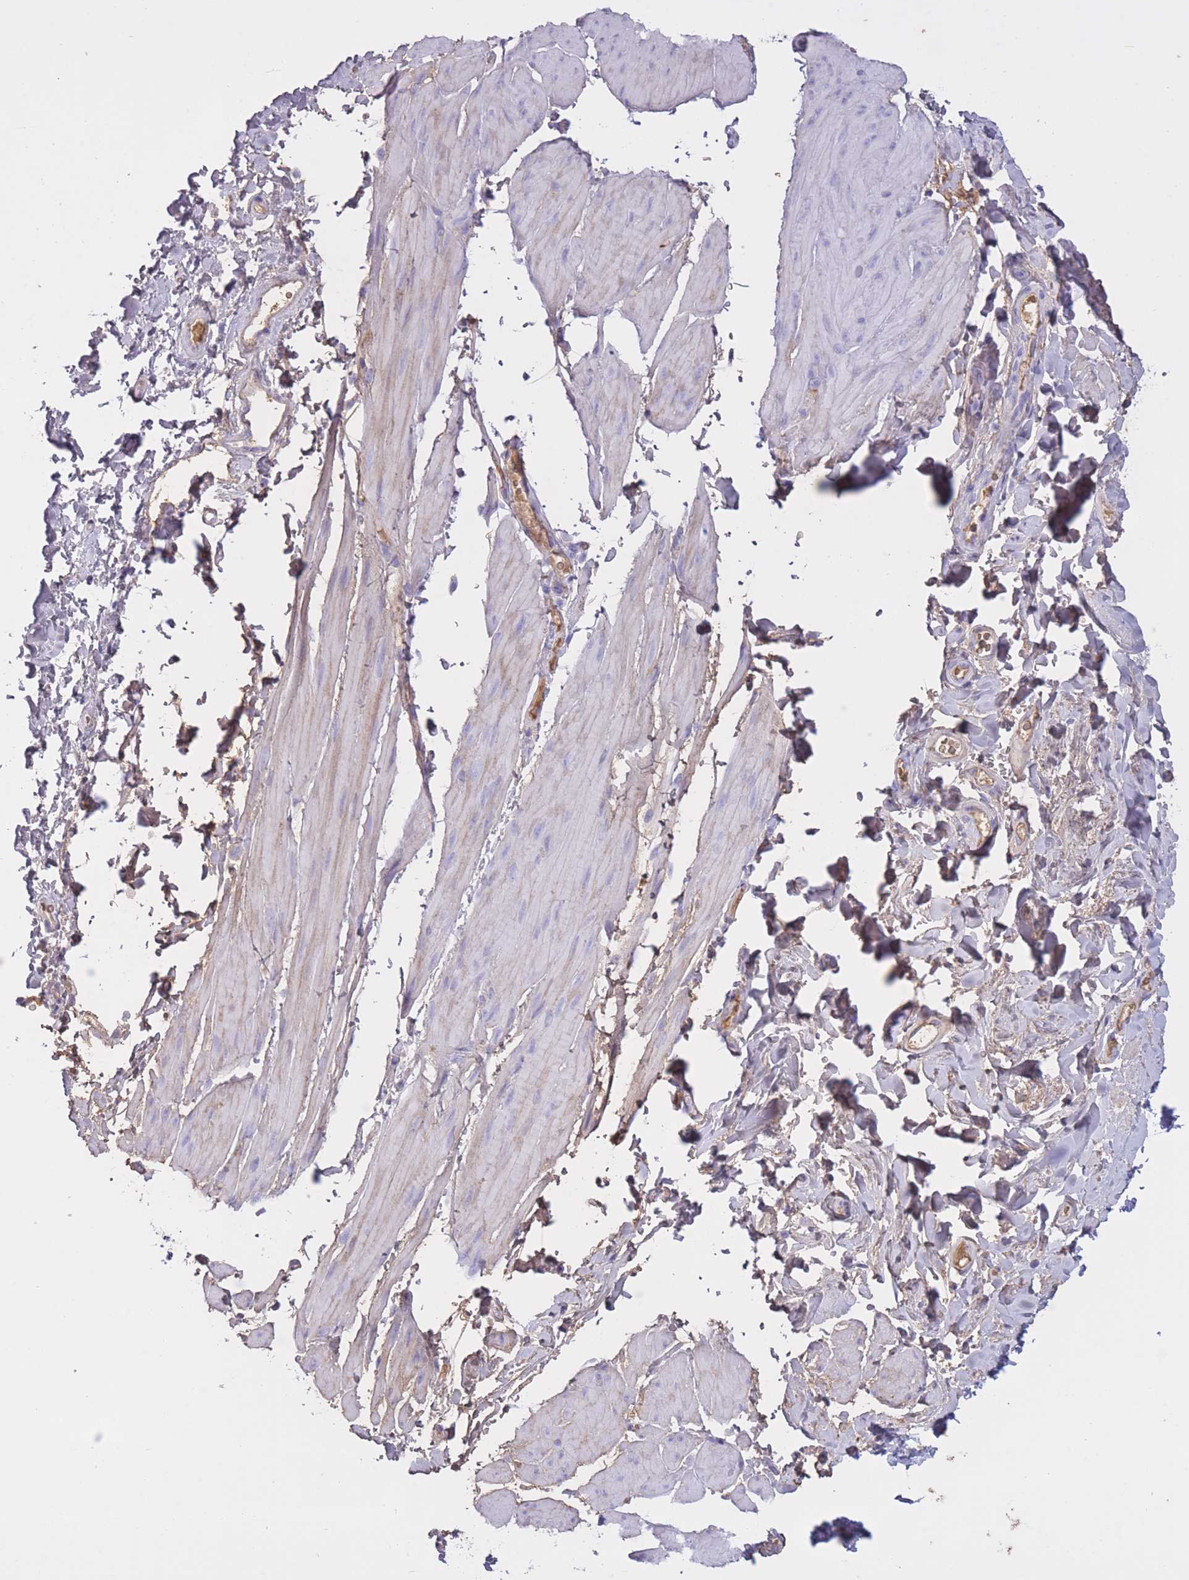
{"staining": {"intensity": "weak", "quantity": ">75%", "location": "cytoplasmic/membranous"}, "tissue": "smooth muscle", "cell_type": "Smooth muscle cells", "image_type": "normal", "snomed": [{"axis": "morphology", "description": "Normal tissue, NOS"}, {"axis": "topography", "description": "Smooth muscle"}, {"axis": "topography", "description": "Peripheral nerve tissue"}], "caption": "Smooth muscle cells demonstrate low levels of weak cytoplasmic/membranous expression in about >75% of cells in benign smooth muscle. (IHC, brightfield microscopy, high magnification).", "gene": "AP3S1", "patient": {"sex": "male", "age": 69}}